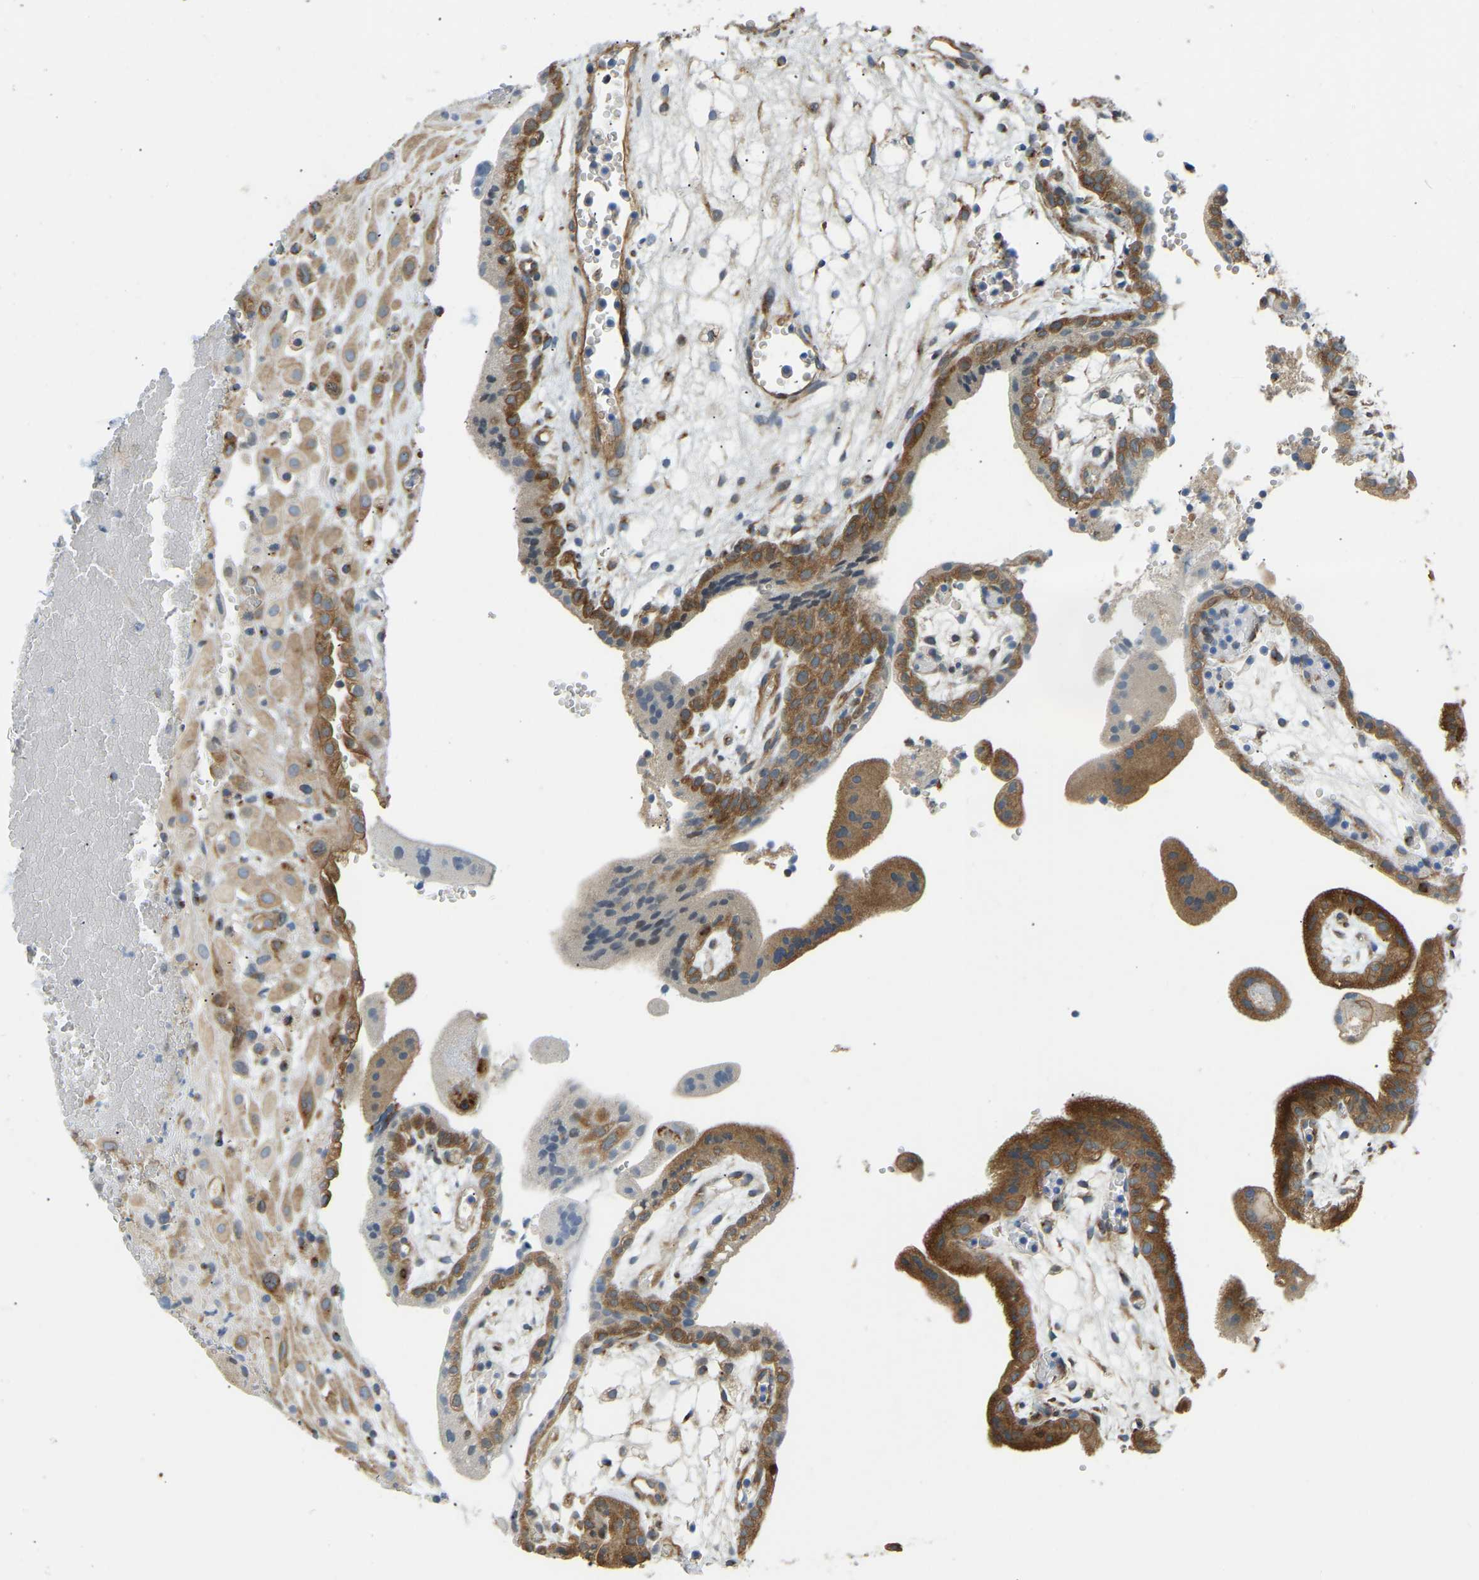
{"staining": {"intensity": "weak", "quantity": ">75%", "location": "cytoplasmic/membranous"}, "tissue": "placenta", "cell_type": "Decidual cells", "image_type": "normal", "snomed": [{"axis": "morphology", "description": "Normal tissue, NOS"}, {"axis": "topography", "description": "Placenta"}], "caption": "Weak cytoplasmic/membranous protein staining is present in about >75% of decidual cells in placenta. (brown staining indicates protein expression, while blue staining denotes nuclei).", "gene": "NME8", "patient": {"sex": "female", "age": 18}}